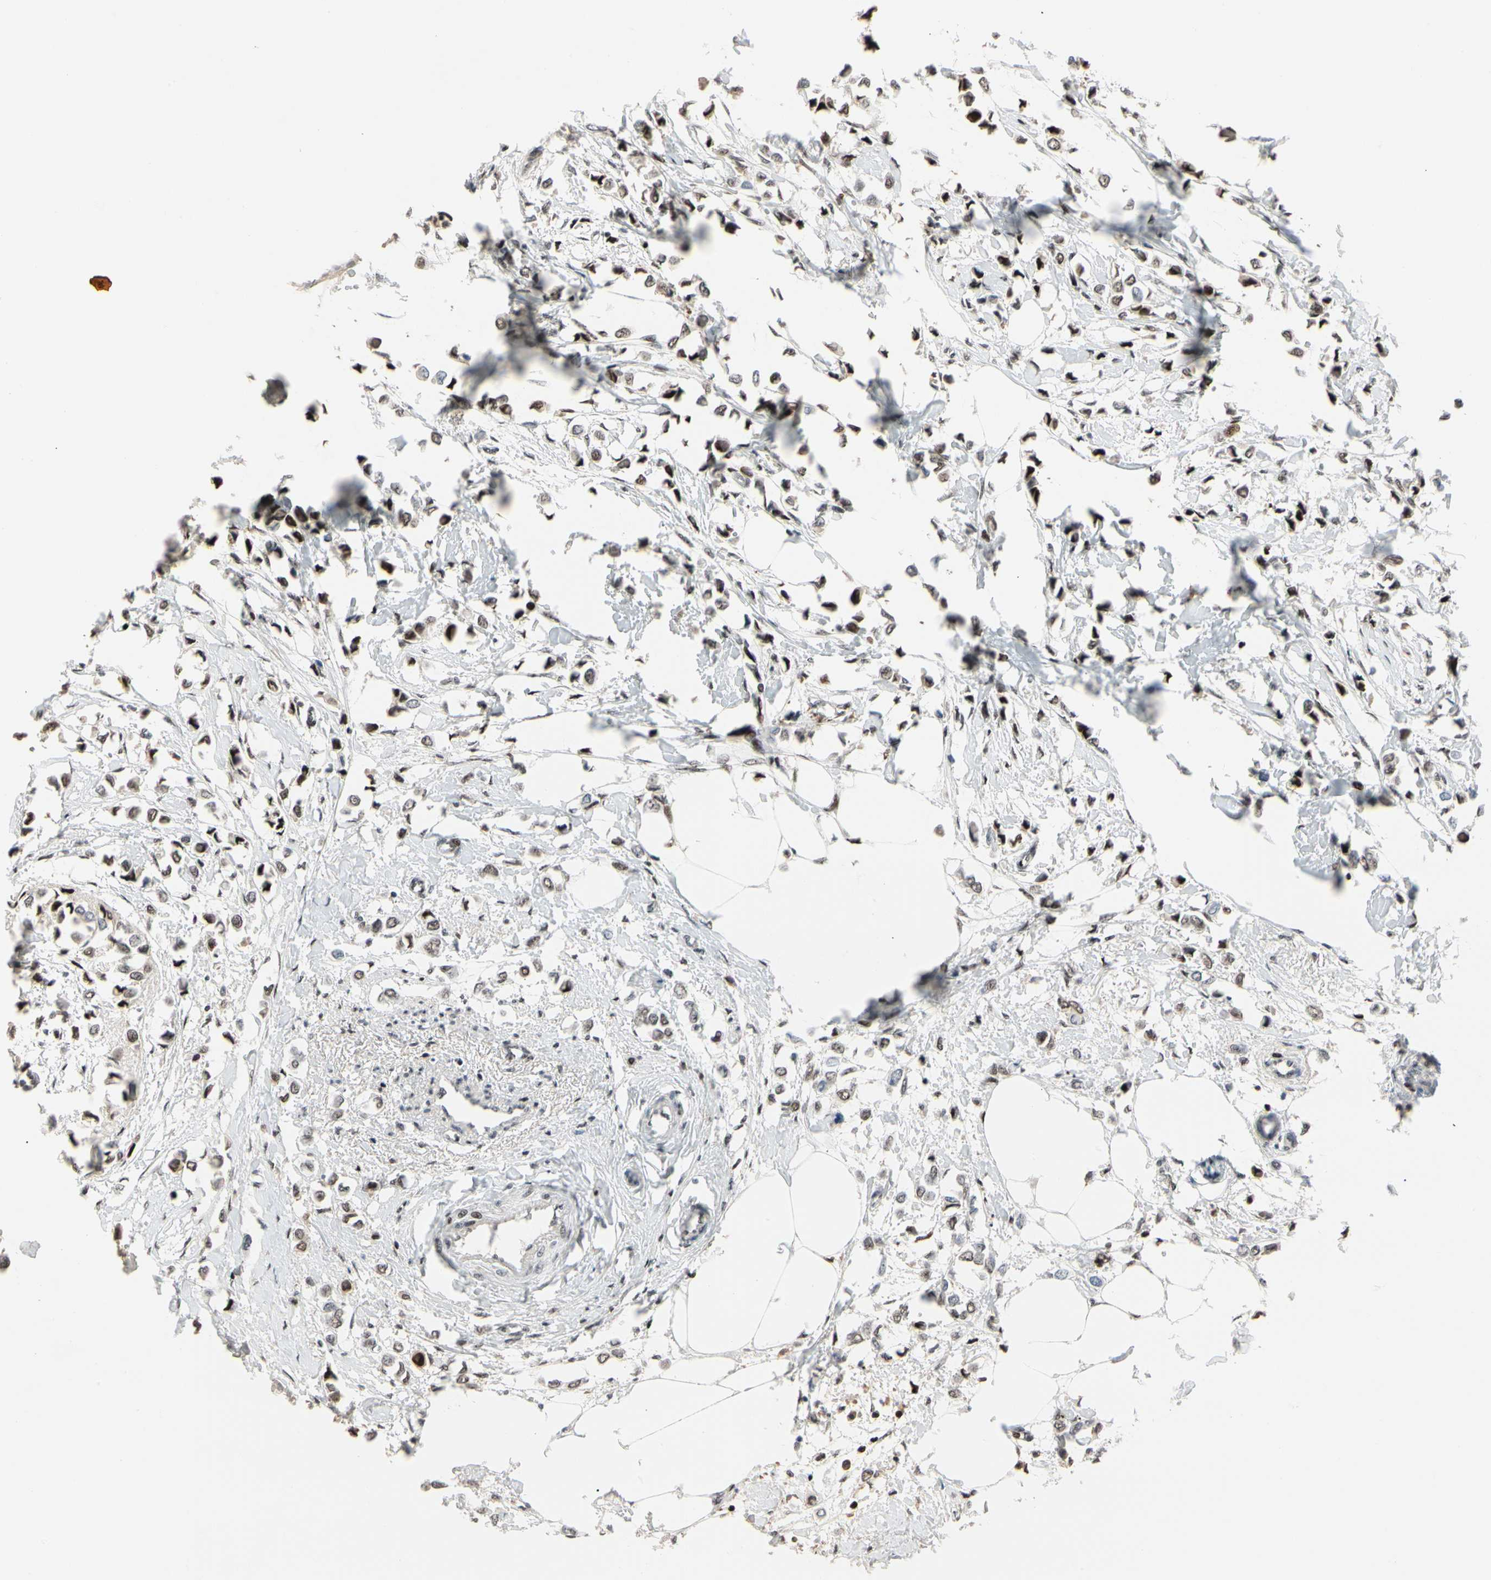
{"staining": {"intensity": "moderate", "quantity": "25%-75%", "location": "nuclear"}, "tissue": "breast cancer", "cell_type": "Tumor cells", "image_type": "cancer", "snomed": [{"axis": "morphology", "description": "Lobular carcinoma"}, {"axis": "topography", "description": "Breast"}], "caption": "IHC of breast lobular carcinoma exhibits medium levels of moderate nuclear expression in about 25%-75% of tumor cells.", "gene": "FOXO3", "patient": {"sex": "female", "age": 51}}